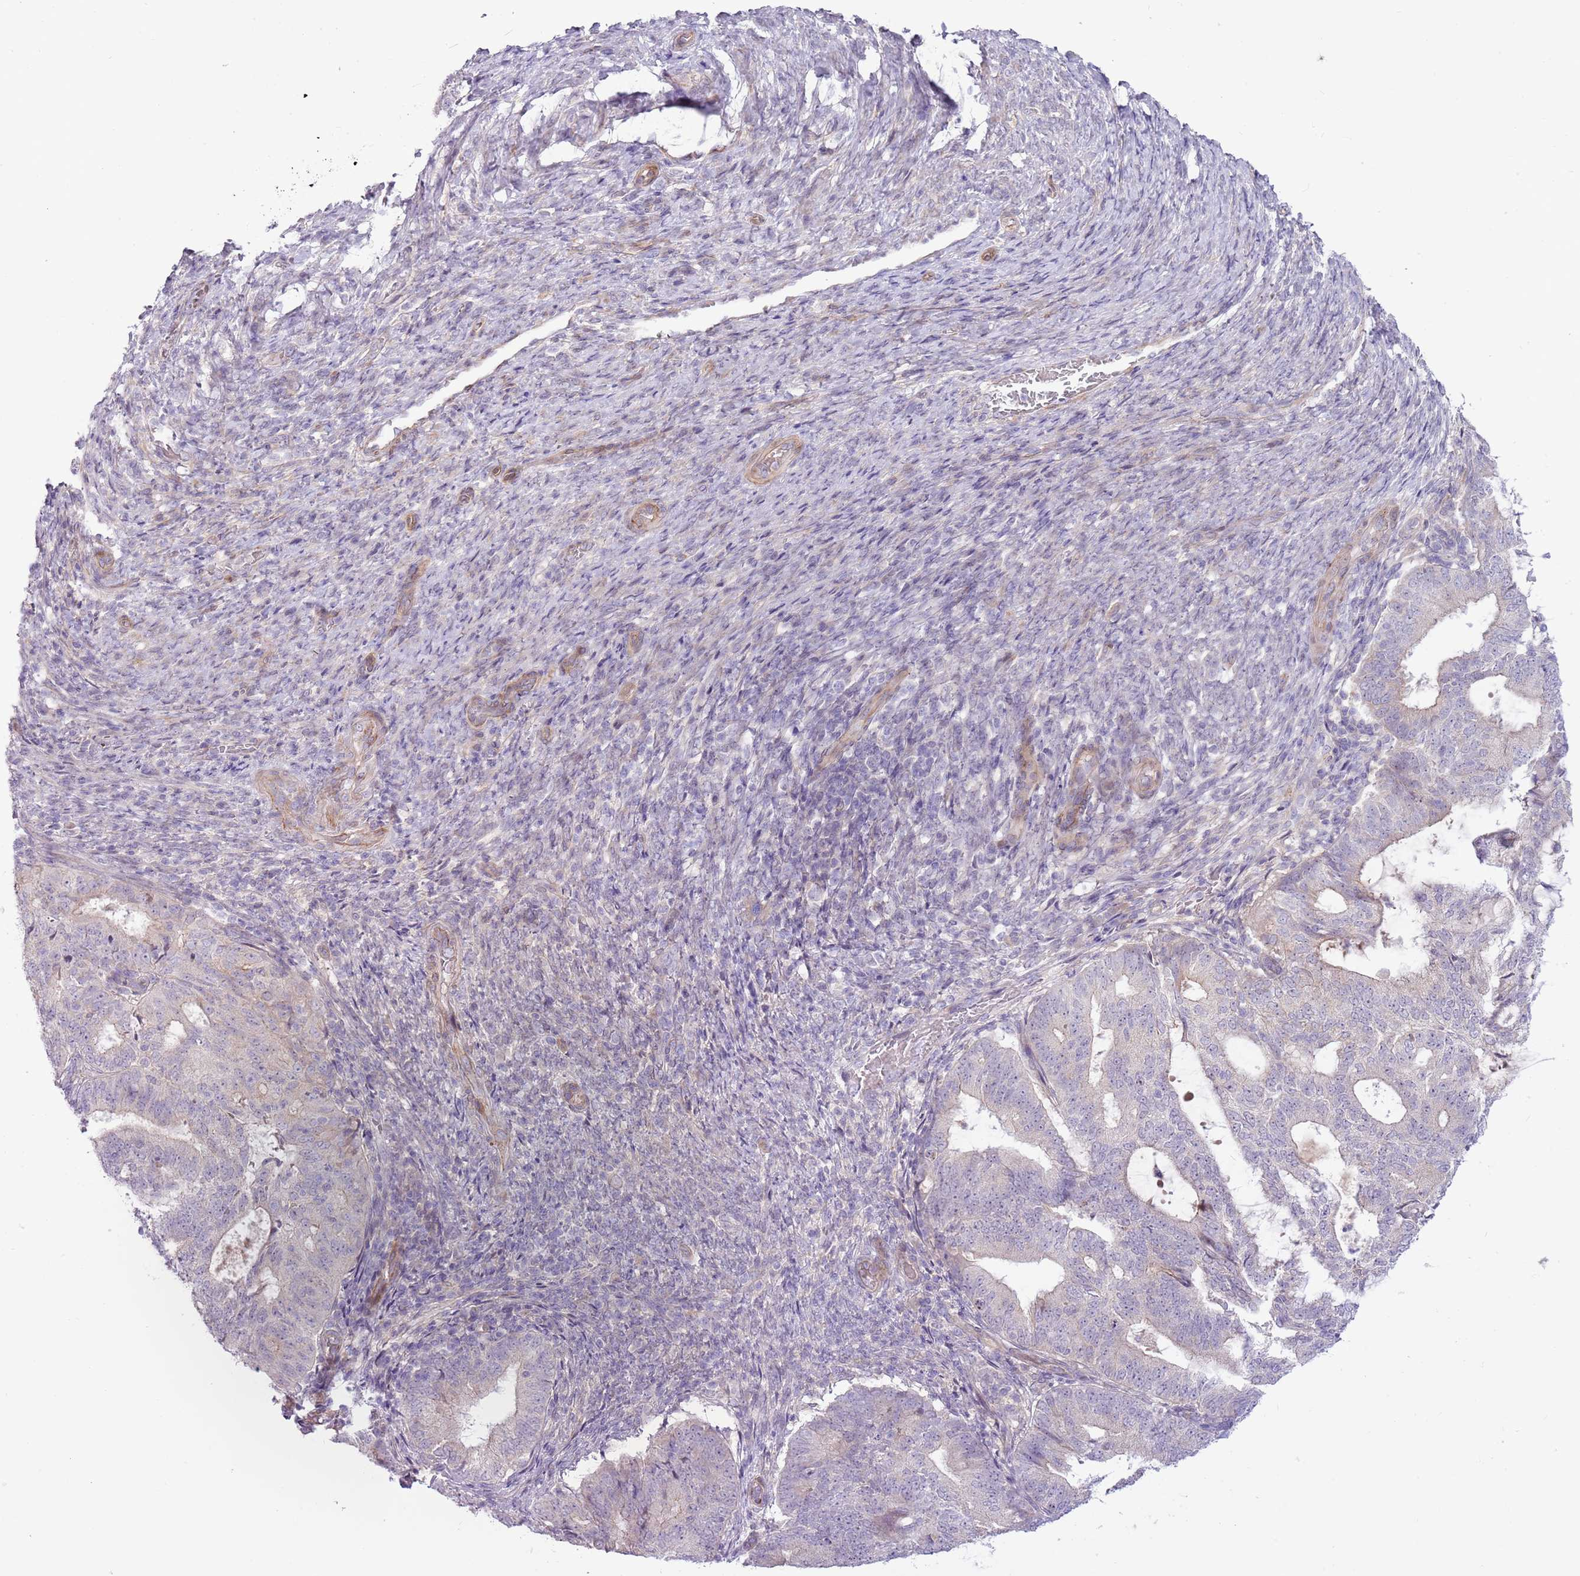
{"staining": {"intensity": "negative", "quantity": "none", "location": "none"}, "tissue": "endometrial cancer", "cell_type": "Tumor cells", "image_type": "cancer", "snomed": [{"axis": "morphology", "description": "Adenocarcinoma, NOS"}, {"axis": "topography", "description": "Endometrium"}], "caption": "Micrograph shows no protein staining in tumor cells of endometrial adenocarcinoma tissue.", "gene": "MRO", "patient": {"sex": "female", "age": 70}}